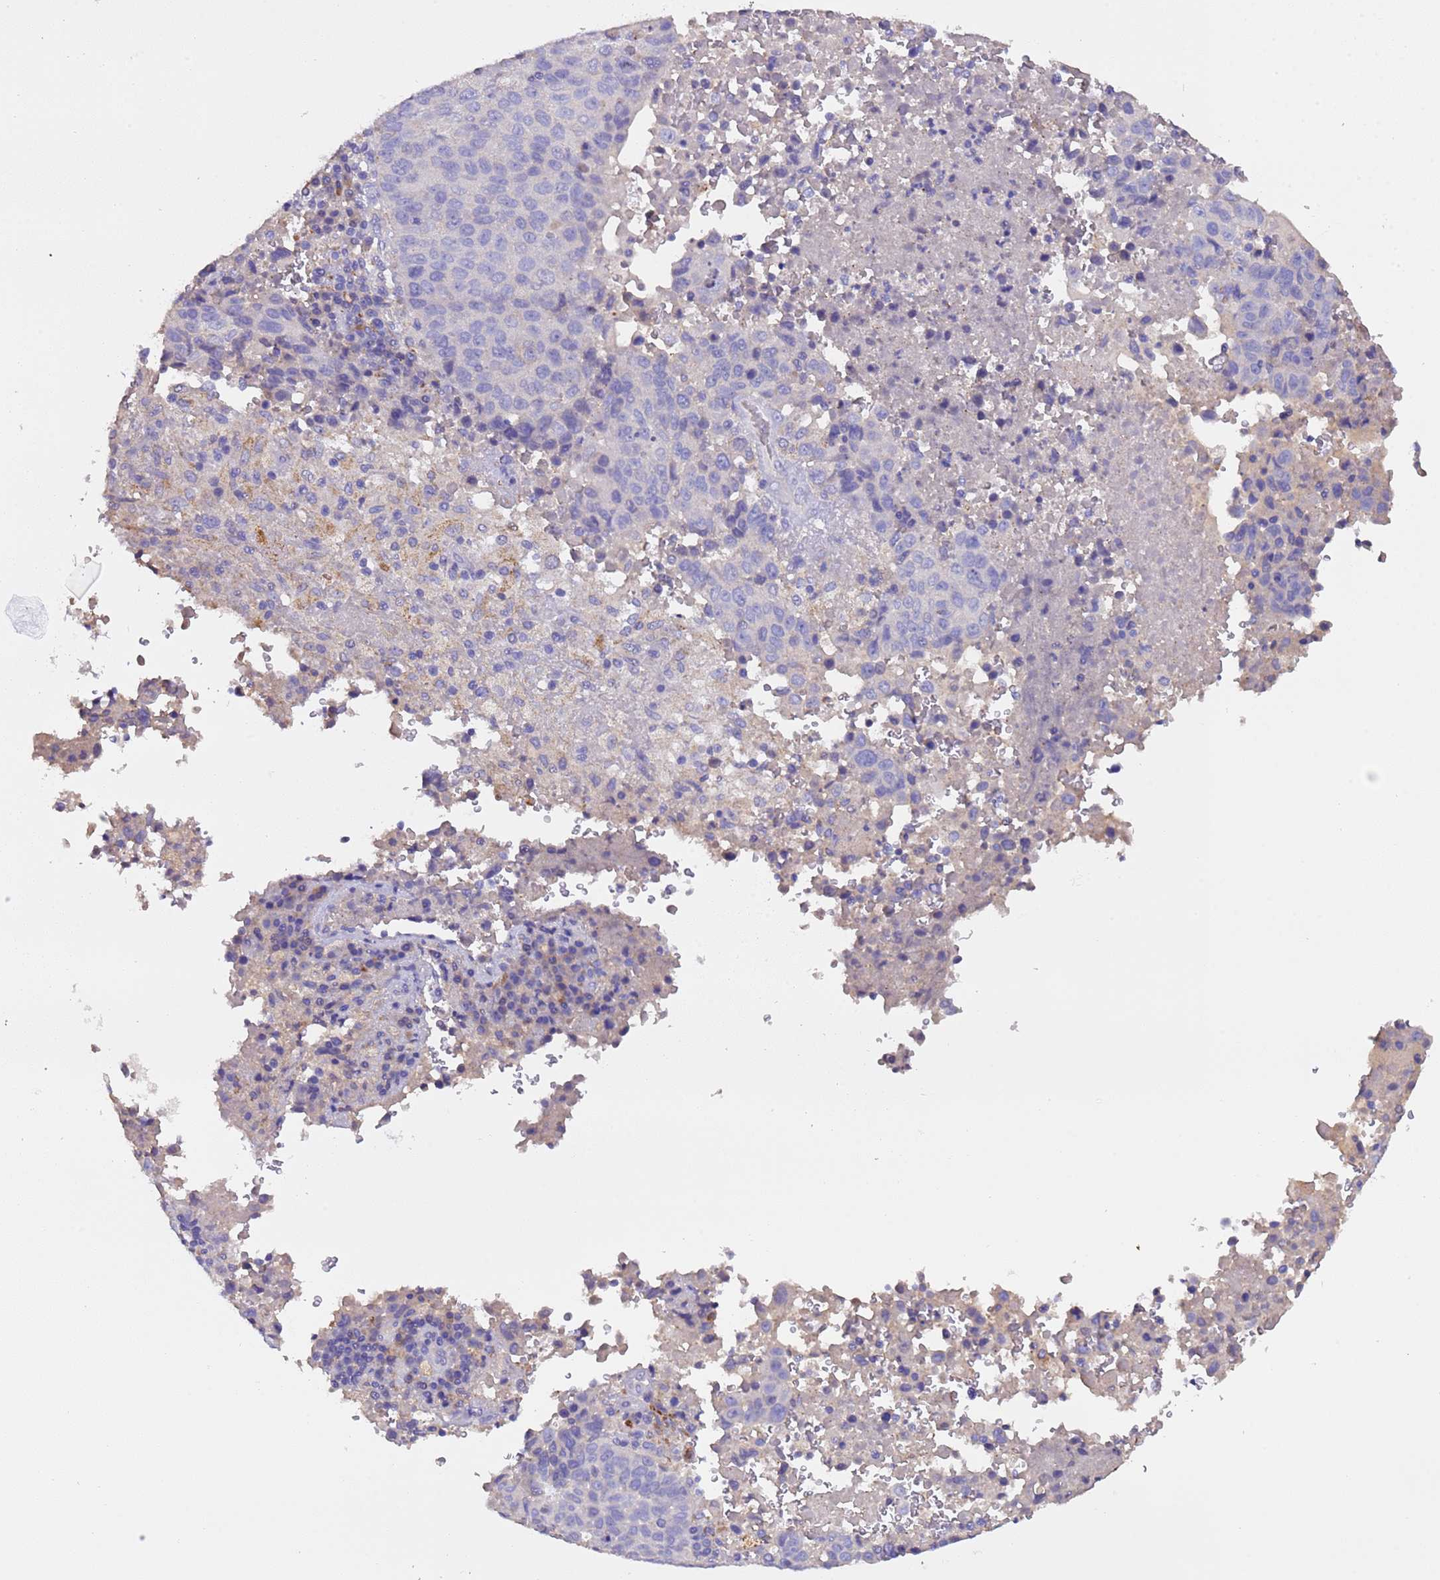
{"staining": {"intensity": "negative", "quantity": "none", "location": "none"}, "tissue": "lung cancer", "cell_type": "Tumor cells", "image_type": "cancer", "snomed": [{"axis": "morphology", "description": "Squamous cell carcinoma, NOS"}, {"axis": "topography", "description": "Lung"}], "caption": "DAB (3,3'-diaminobenzidine) immunohistochemical staining of human squamous cell carcinoma (lung) reveals no significant positivity in tumor cells.", "gene": "SLC24A3", "patient": {"sex": "male", "age": 73}}